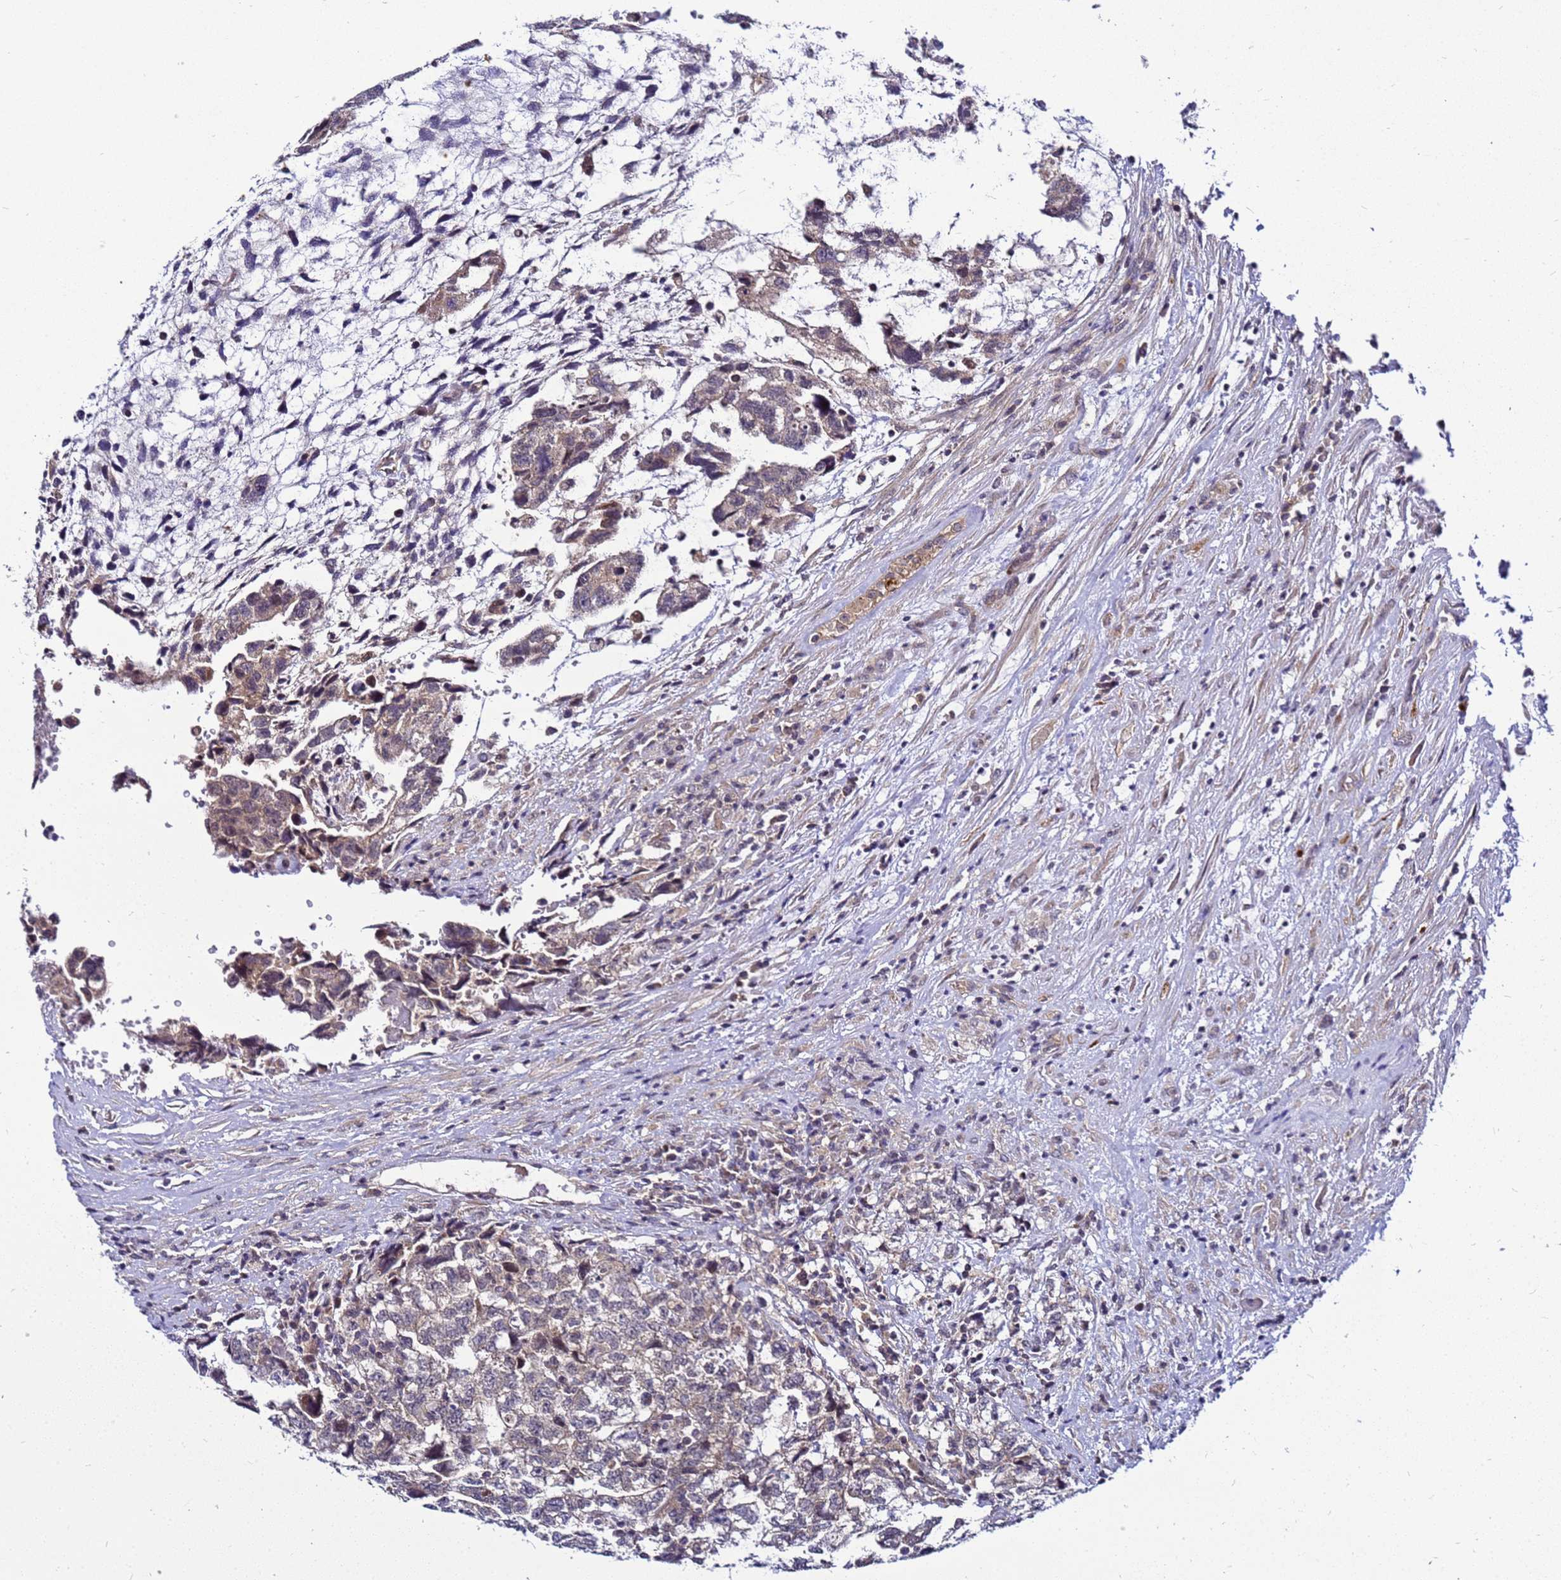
{"staining": {"intensity": "weak", "quantity": "<25%", "location": "cytoplasmic/membranous"}, "tissue": "testis cancer", "cell_type": "Tumor cells", "image_type": "cancer", "snomed": [{"axis": "morphology", "description": "Carcinoma, Embryonal, NOS"}, {"axis": "topography", "description": "Testis"}], "caption": "Tumor cells are negative for brown protein staining in testis cancer.", "gene": "SAT1", "patient": {"sex": "male", "age": 36}}